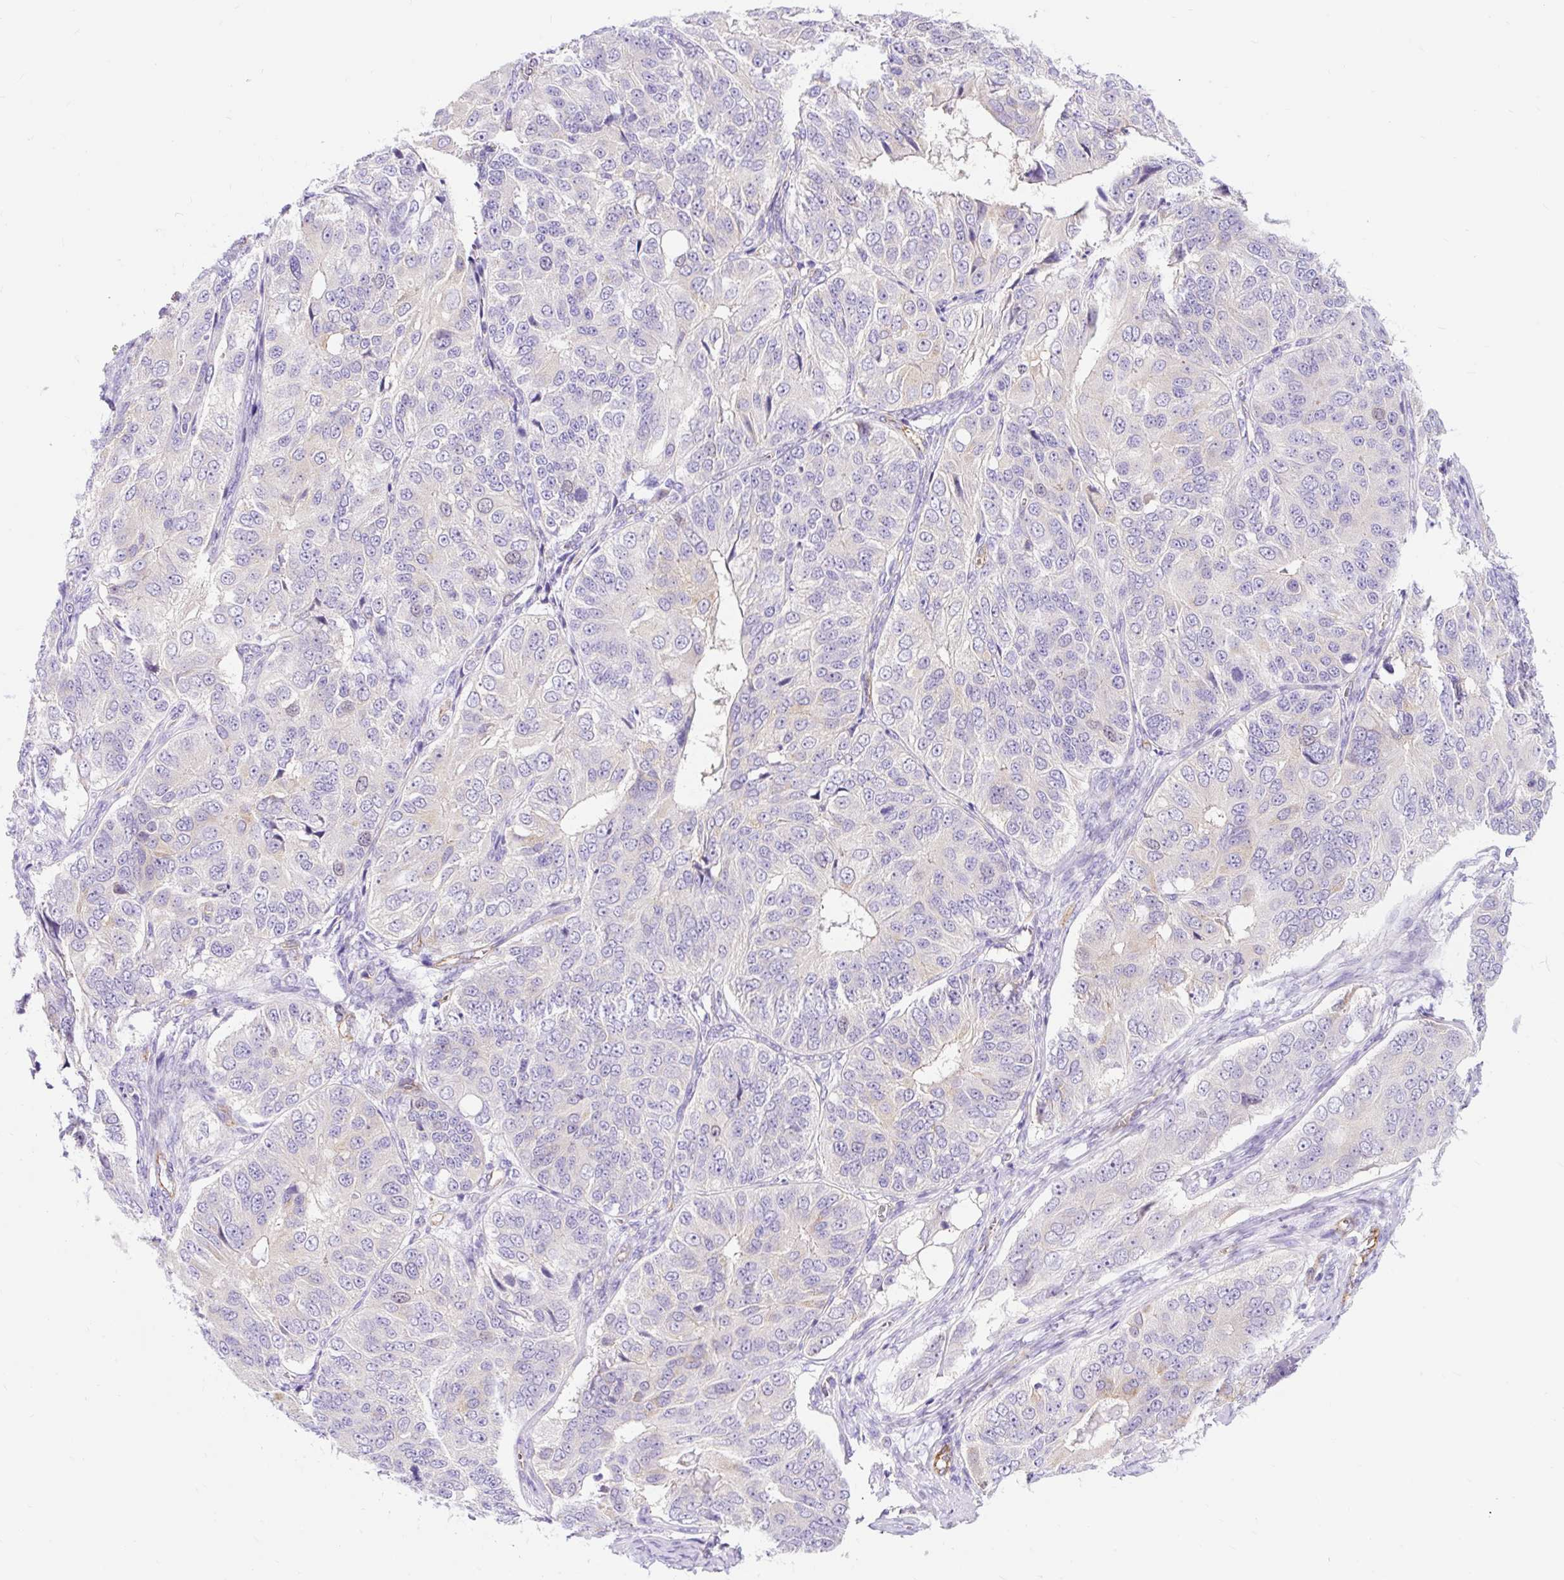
{"staining": {"intensity": "weak", "quantity": "<25%", "location": "cytoplasmic/membranous"}, "tissue": "ovarian cancer", "cell_type": "Tumor cells", "image_type": "cancer", "snomed": [{"axis": "morphology", "description": "Carcinoma, endometroid"}, {"axis": "topography", "description": "Ovary"}], "caption": "Immunohistochemistry (IHC) of ovarian endometroid carcinoma demonstrates no positivity in tumor cells.", "gene": "HIP1R", "patient": {"sex": "female", "age": 51}}